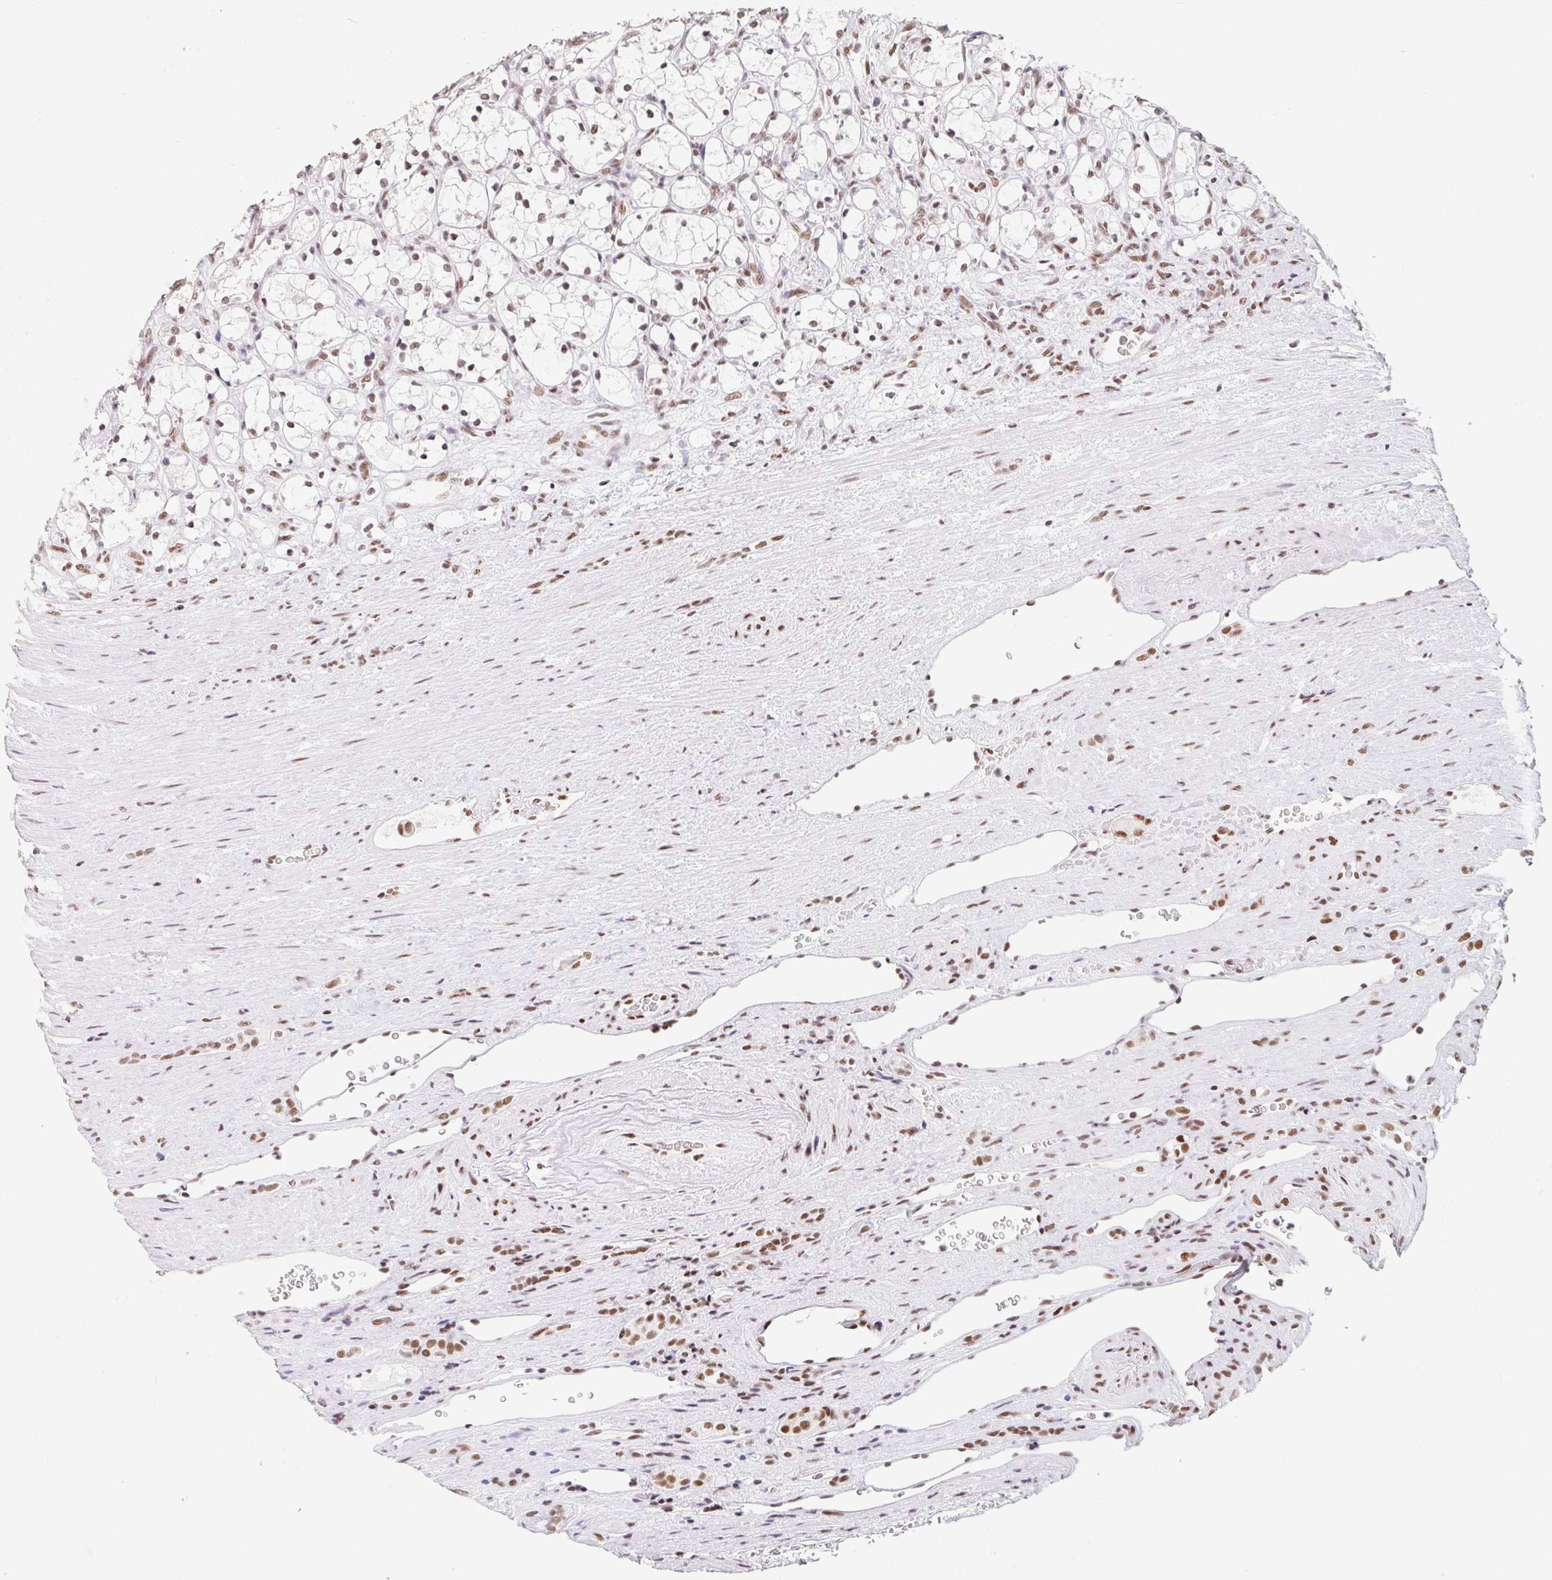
{"staining": {"intensity": "moderate", "quantity": ">75%", "location": "nuclear"}, "tissue": "renal cancer", "cell_type": "Tumor cells", "image_type": "cancer", "snomed": [{"axis": "morphology", "description": "Adenocarcinoma, NOS"}, {"axis": "topography", "description": "Kidney"}], "caption": "Immunohistochemistry (IHC) histopathology image of neoplastic tissue: human adenocarcinoma (renal) stained using immunohistochemistry (IHC) shows medium levels of moderate protein expression localized specifically in the nuclear of tumor cells, appearing as a nuclear brown color.", "gene": "SRSF10", "patient": {"sex": "female", "age": 69}}